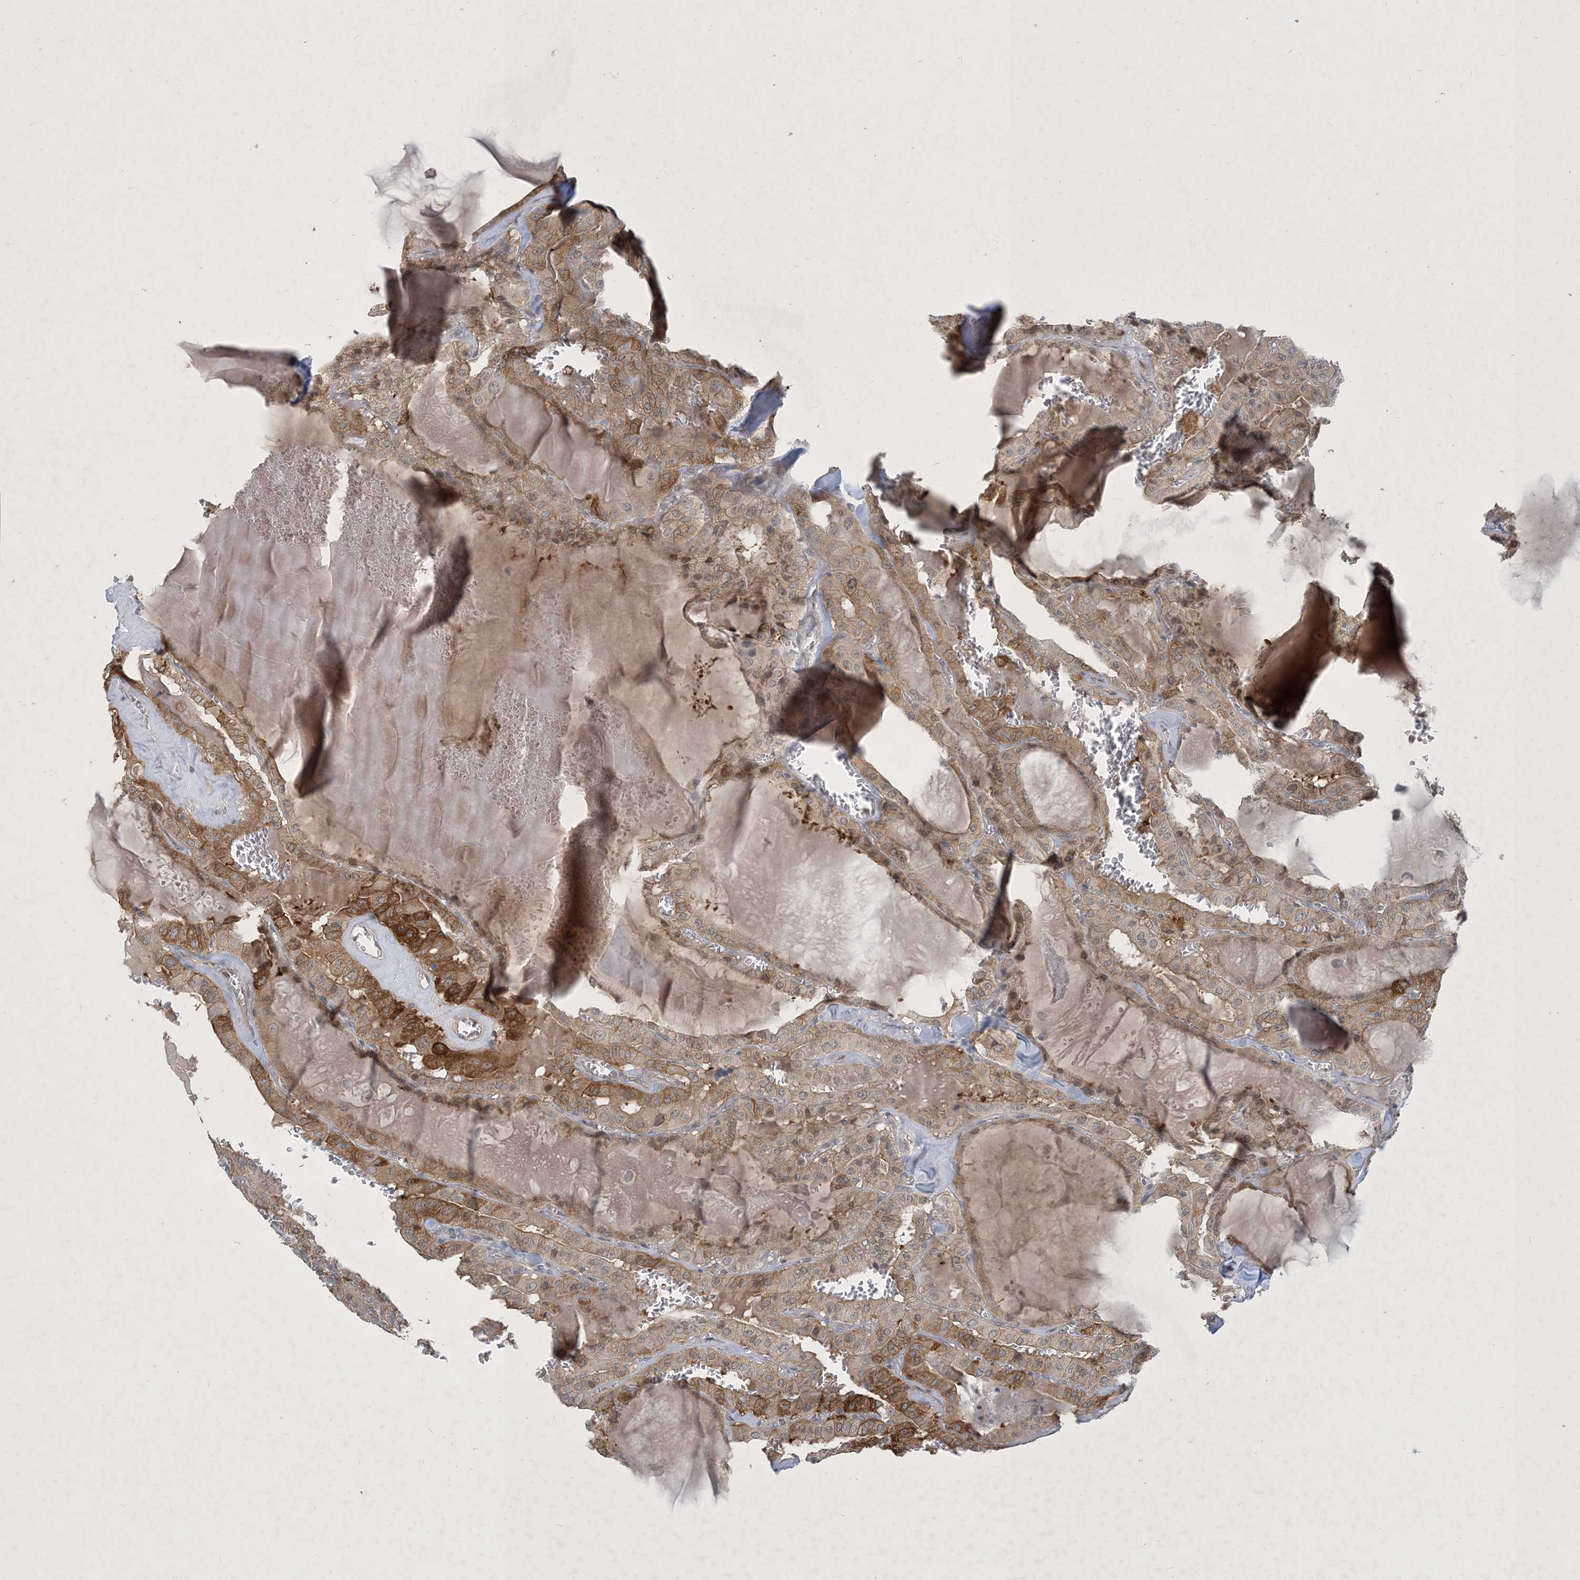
{"staining": {"intensity": "moderate", "quantity": ">75%", "location": "cytoplasmic/membranous"}, "tissue": "thyroid cancer", "cell_type": "Tumor cells", "image_type": "cancer", "snomed": [{"axis": "morphology", "description": "Papillary adenocarcinoma, NOS"}, {"axis": "topography", "description": "Thyroid gland"}], "caption": "The immunohistochemical stain shows moderate cytoplasmic/membranous expression in tumor cells of thyroid cancer tissue.", "gene": "CDS1", "patient": {"sex": "male", "age": 52}}